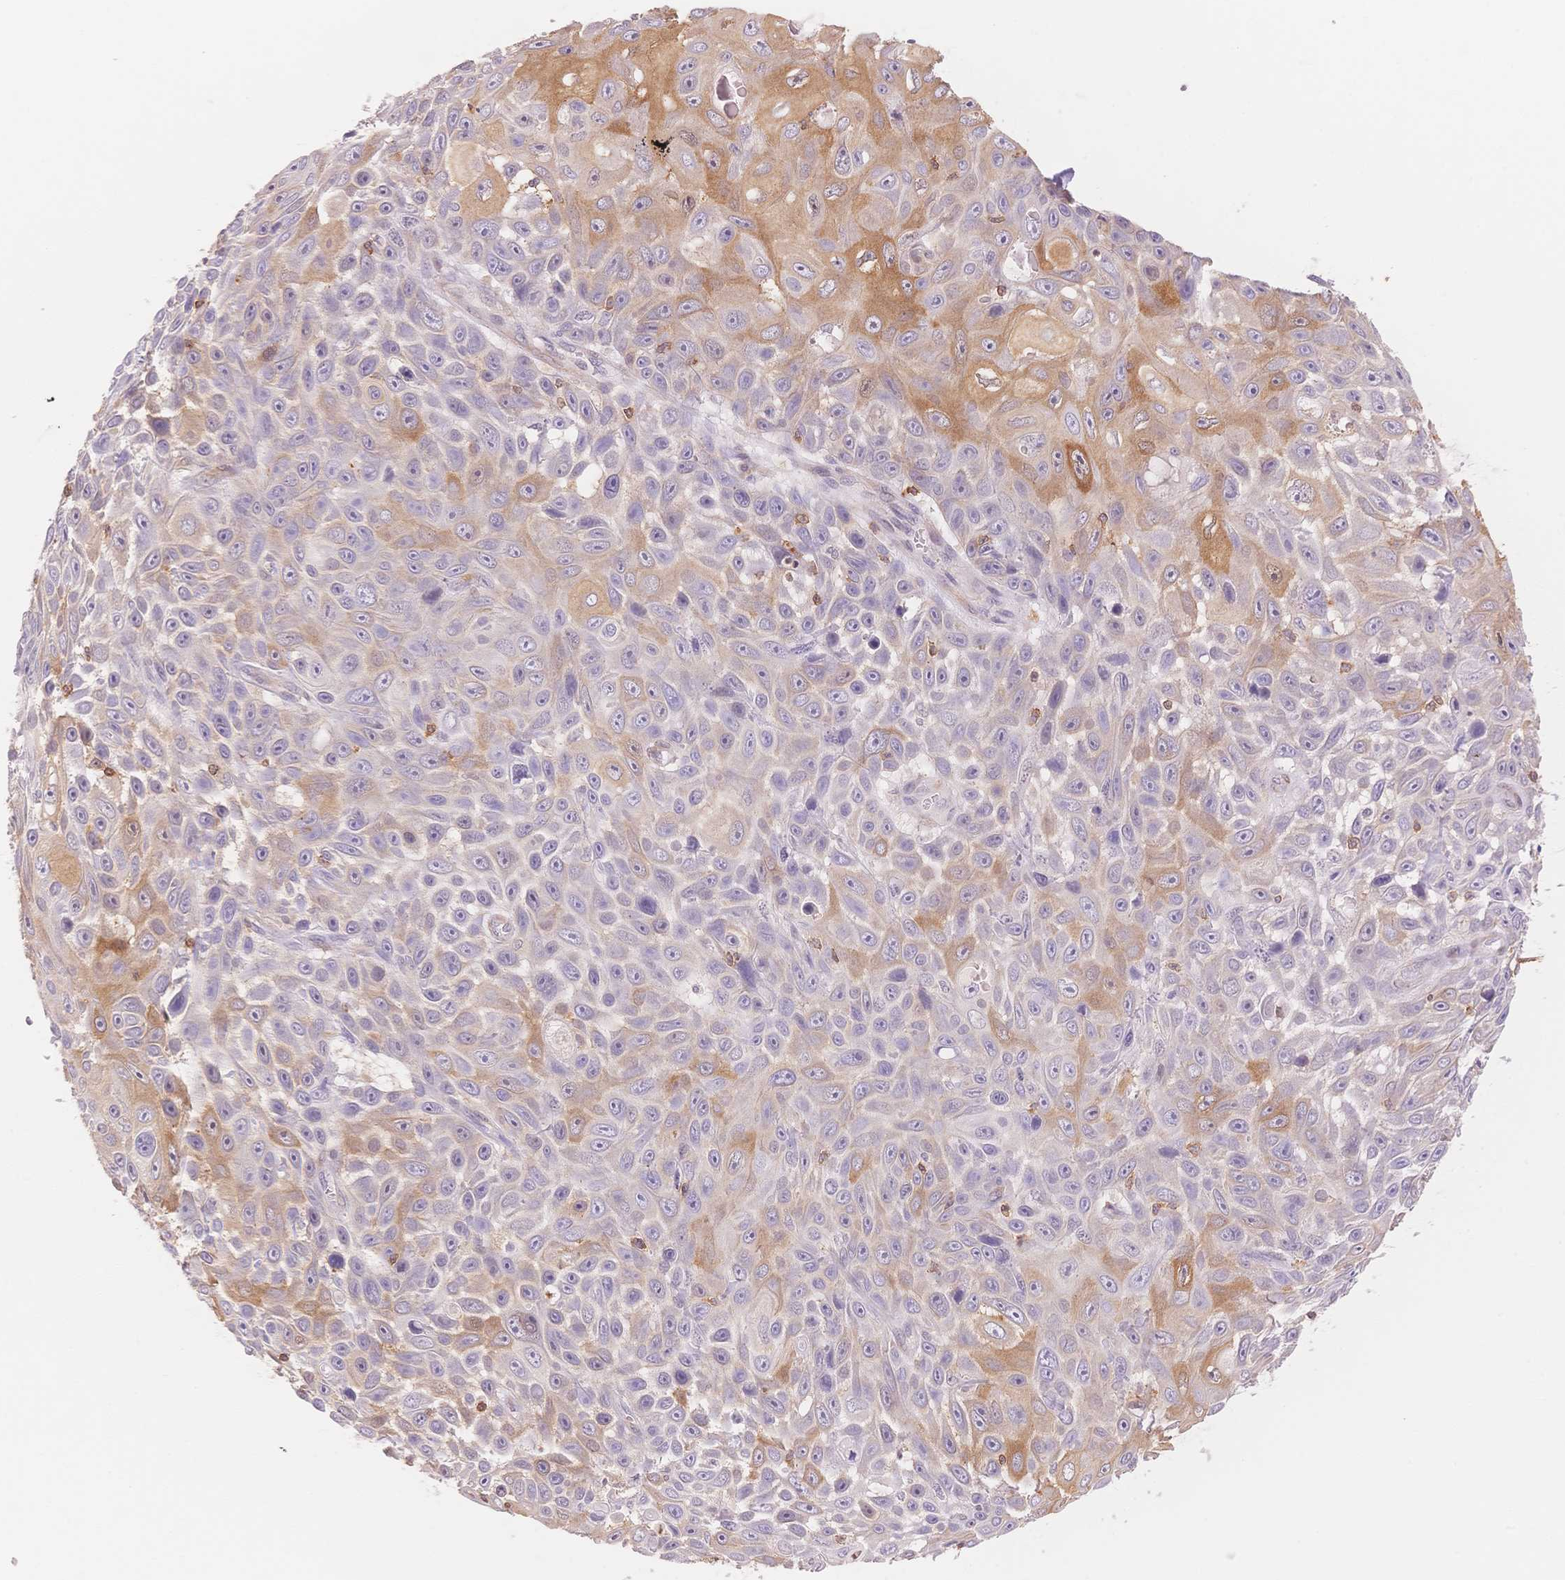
{"staining": {"intensity": "moderate", "quantity": "25%-75%", "location": "cytoplasmic/membranous"}, "tissue": "skin cancer", "cell_type": "Tumor cells", "image_type": "cancer", "snomed": [{"axis": "morphology", "description": "Squamous cell carcinoma, NOS"}, {"axis": "topography", "description": "Skin"}], "caption": "The photomicrograph shows a brown stain indicating the presence of a protein in the cytoplasmic/membranous of tumor cells in skin cancer (squamous cell carcinoma).", "gene": "STK39", "patient": {"sex": "male", "age": 82}}